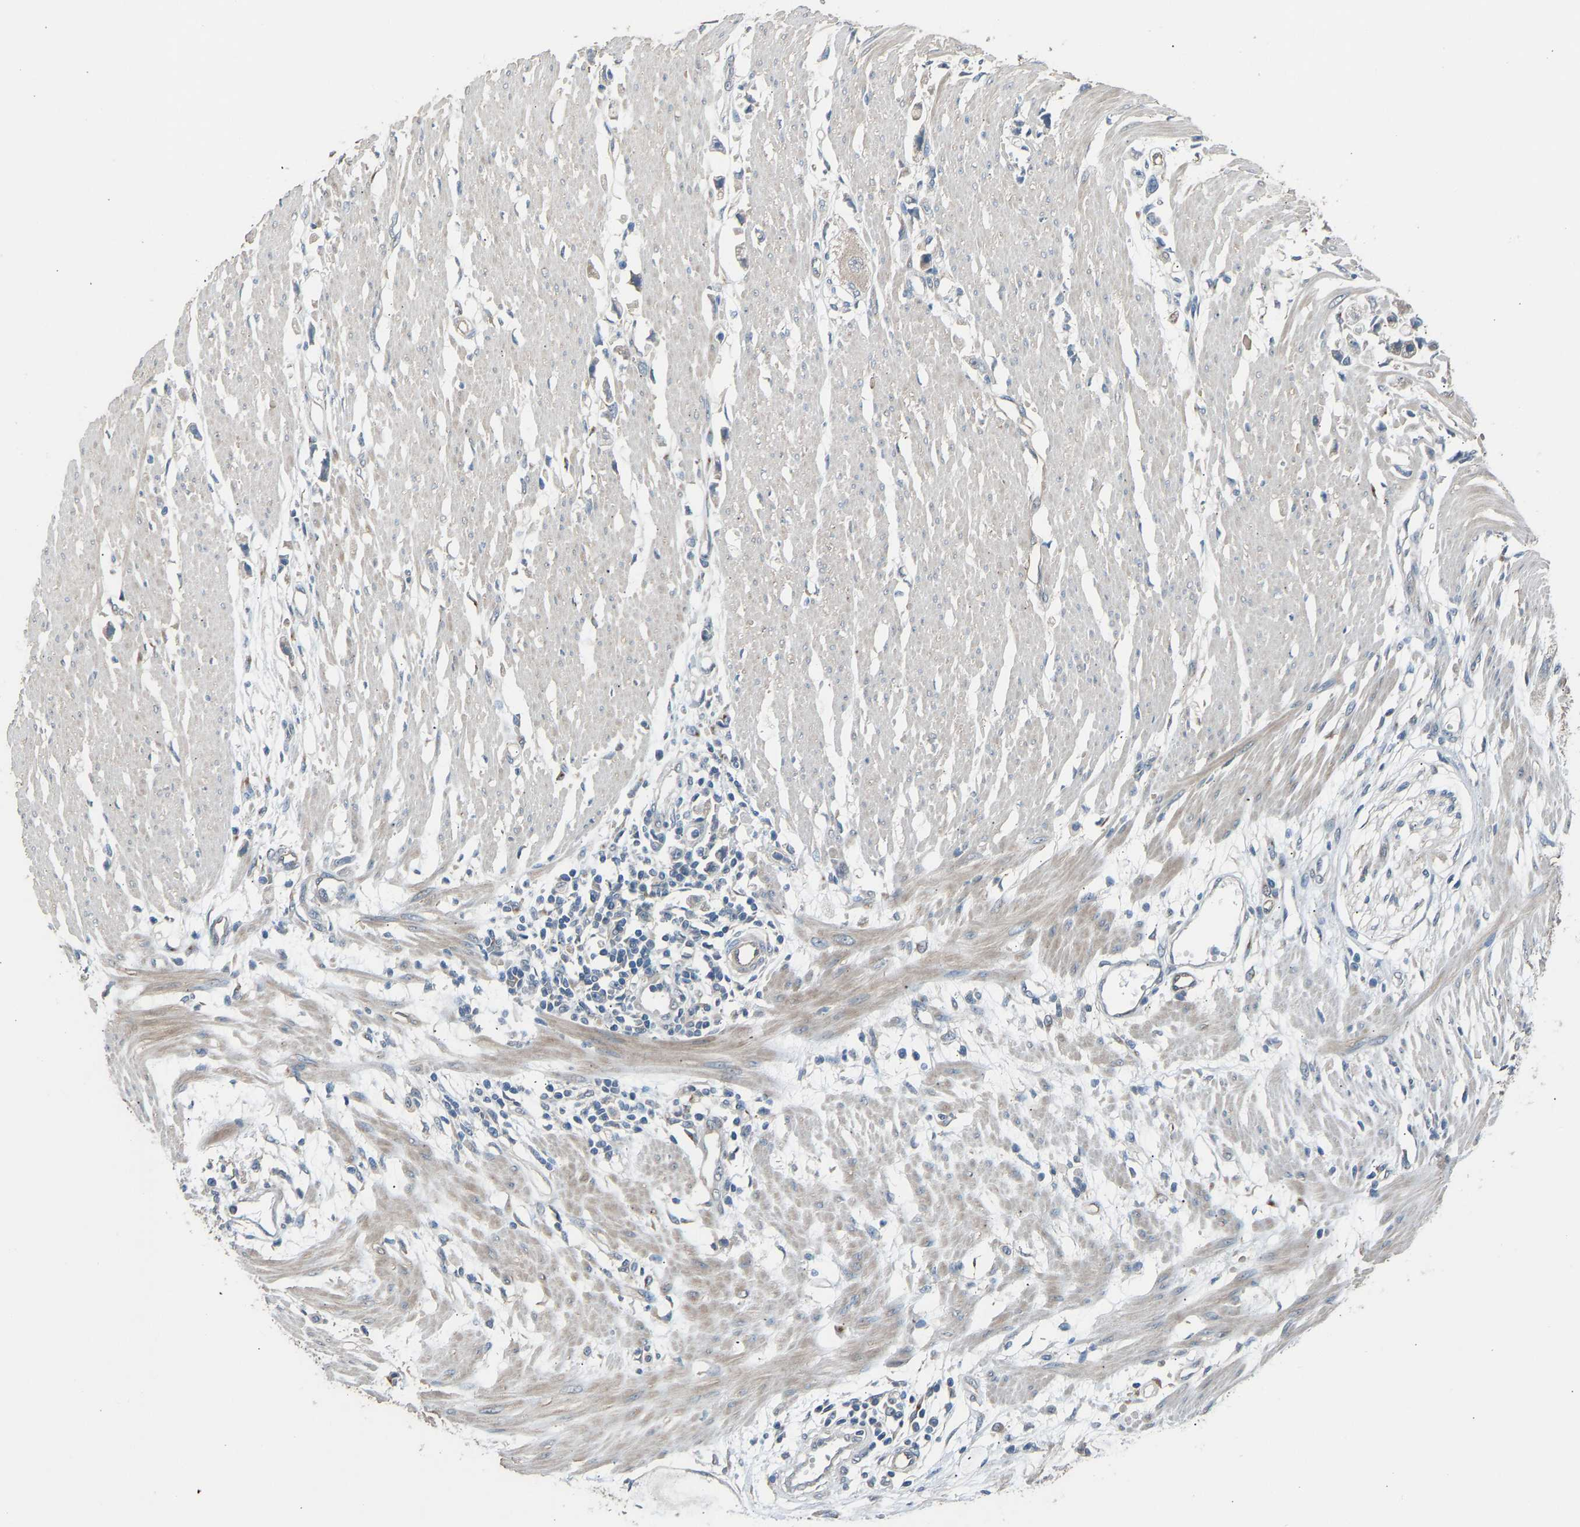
{"staining": {"intensity": "weak", "quantity": "<25%", "location": "cytoplasmic/membranous"}, "tissue": "stomach cancer", "cell_type": "Tumor cells", "image_type": "cancer", "snomed": [{"axis": "morphology", "description": "Adenocarcinoma, NOS"}, {"axis": "topography", "description": "Stomach"}], "caption": "An image of stomach cancer stained for a protein shows no brown staining in tumor cells.", "gene": "SLC43A1", "patient": {"sex": "female", "age": 59}}